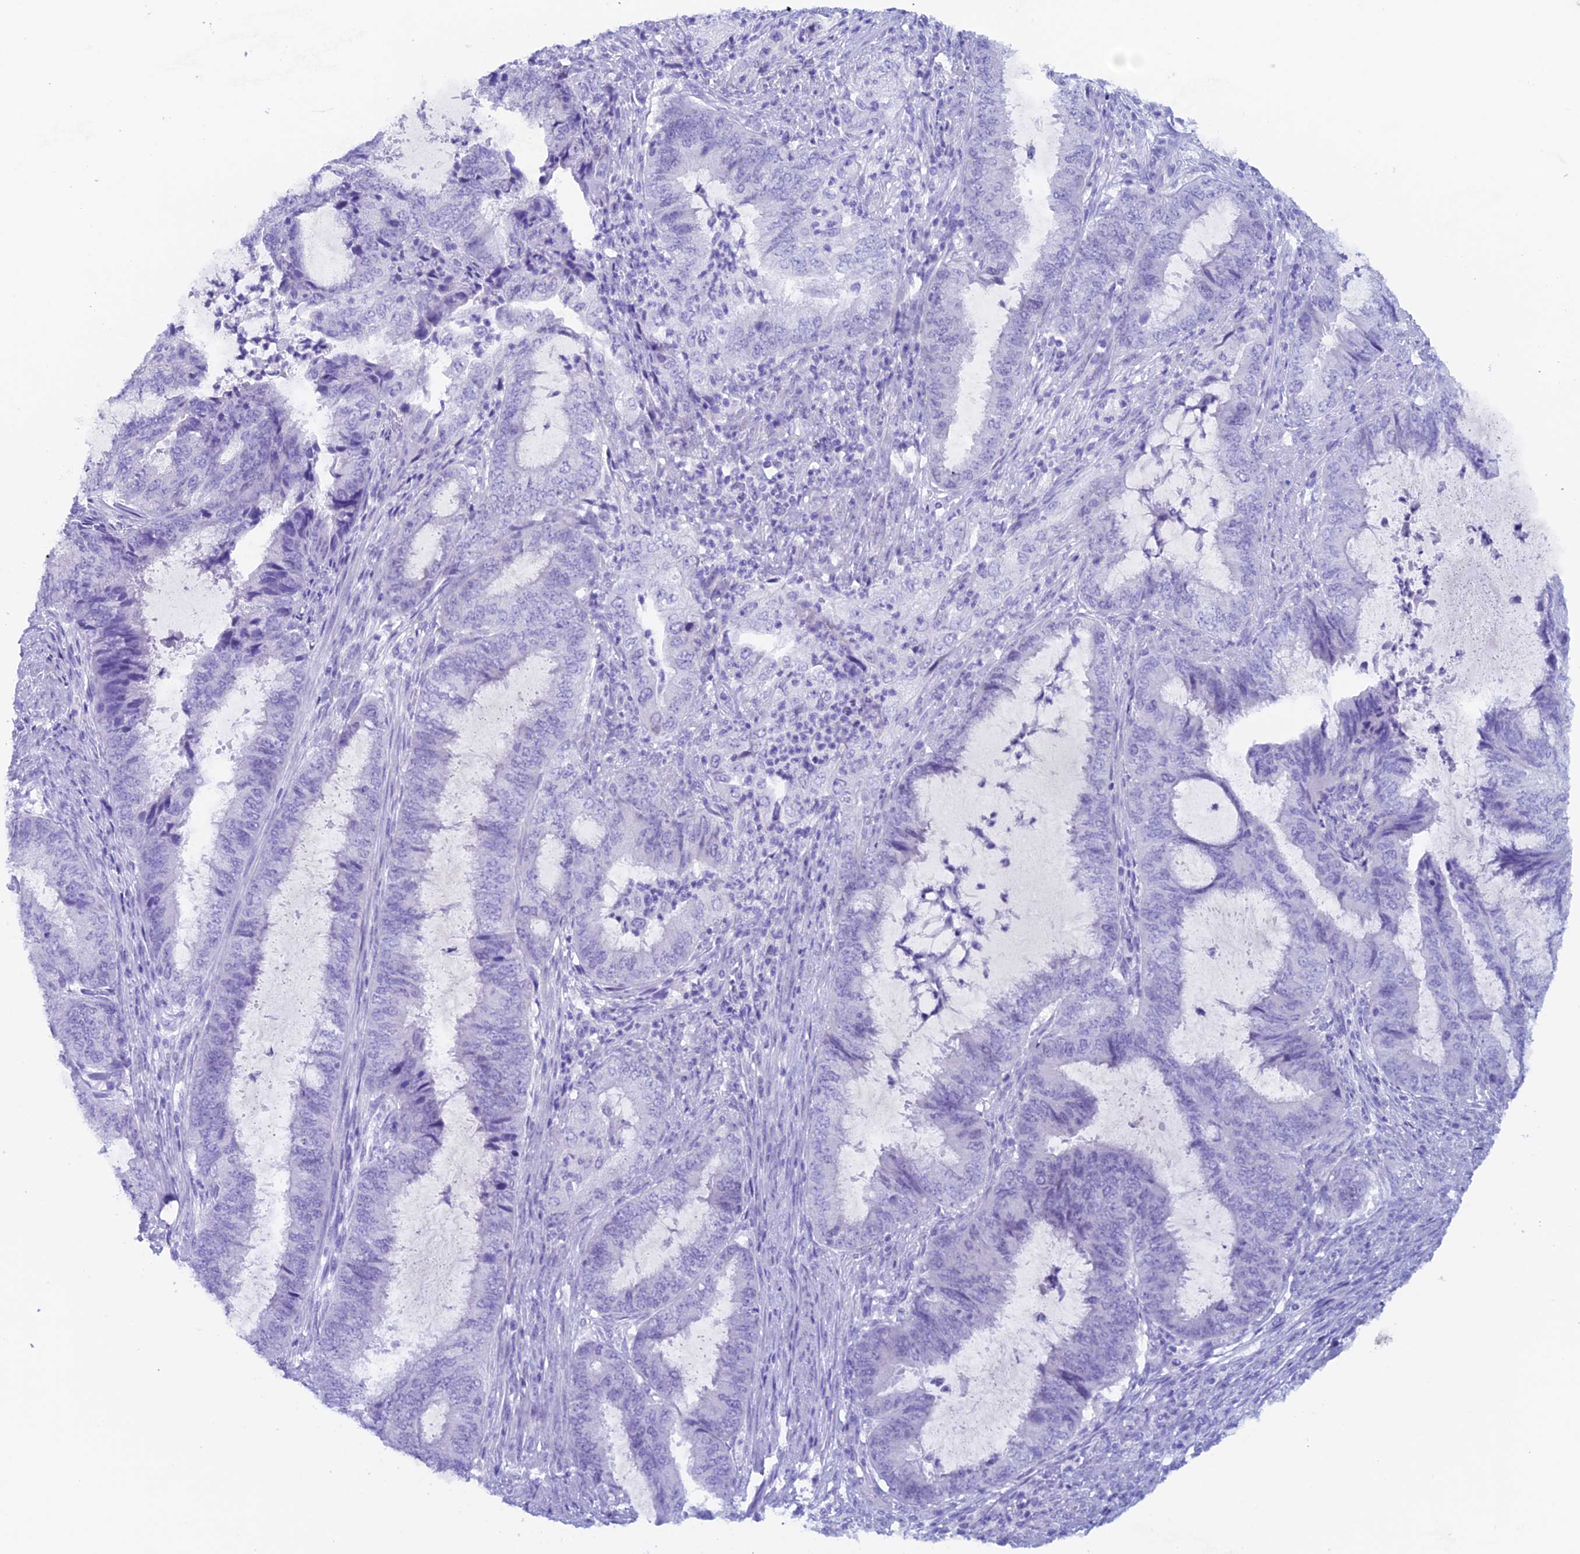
{"staining": {"intensity": "negative", "quantity": "none", "location": "none"}, "tissue": "endometrial cancer", "cell_type": "Tumor cells", "image_type": "cancer", "snomed": [{"axis": "morphology", "description": "Adenocarcinoma, NOS"}, {"axis": "topography", "description": "Endometrium"}], "caption": "Immunohistochemistry photomicrograph of adenocarcinoma (endometrial) stained for a protein (brown), which displays no staining in tumor cells. (DAB immunohistochemistry with hematoxylin counter stain).", "gene": "PSMC3IP", "patient": {"sex": "female", "age": 51}}